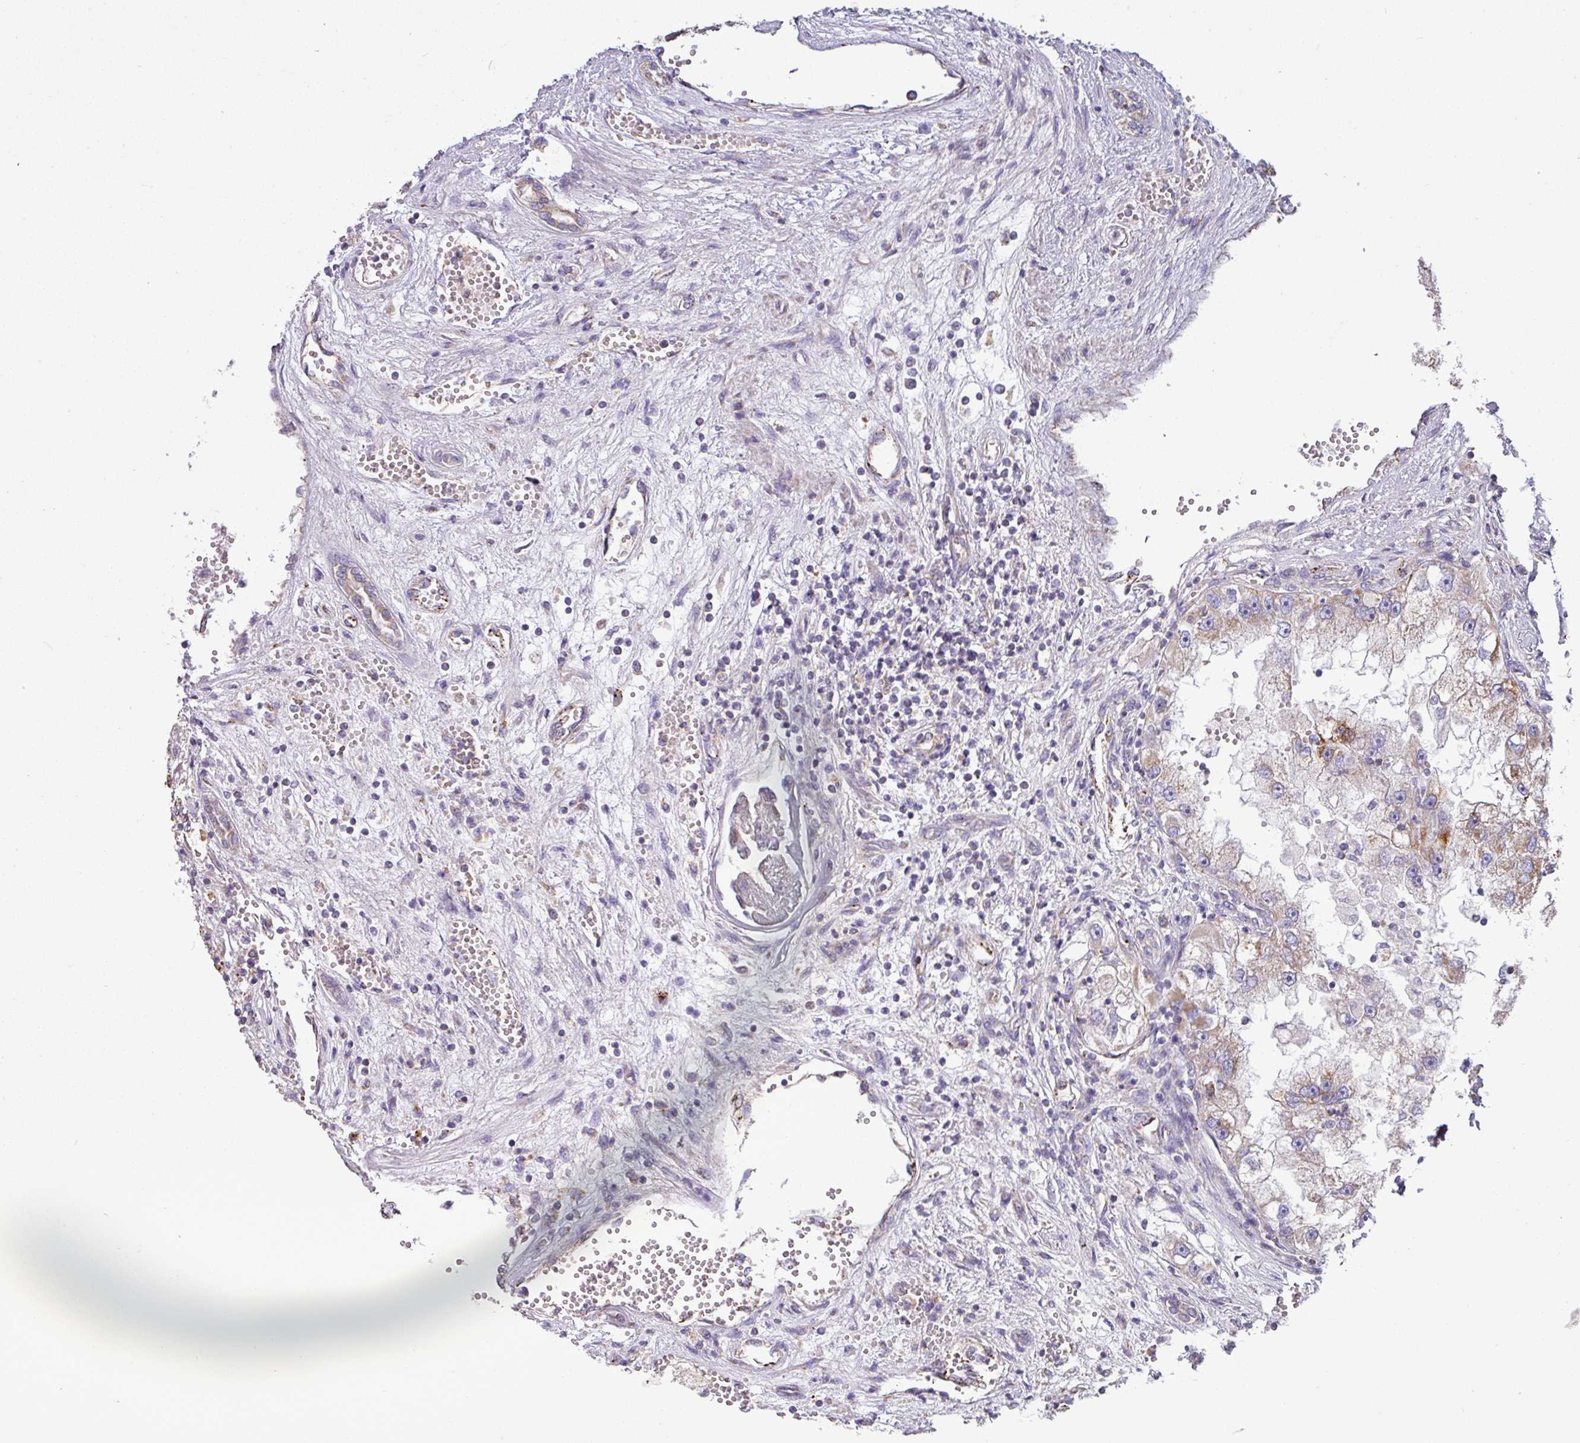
{"staining": {"intensity": "weak", "quantity": "<25%", "location": "cytoplasmic/membranous"}, "tissue": "renal cancer", "cell_type": "Tumor cells", "image_type": "cancer", "snomed": [{"axis": "morphology", "description": "Adenocarcinoma, NOS"}, {"axis": "topography", "description": "Kidney"}], "caption": "This is an immunohistochemistry (IHC) photomicrograph of renal cancer (adenocarcinoma). There is no expression in tumor cells.", "gene": "PPM1J", "patient": {"sex": "male", "age": 63}}